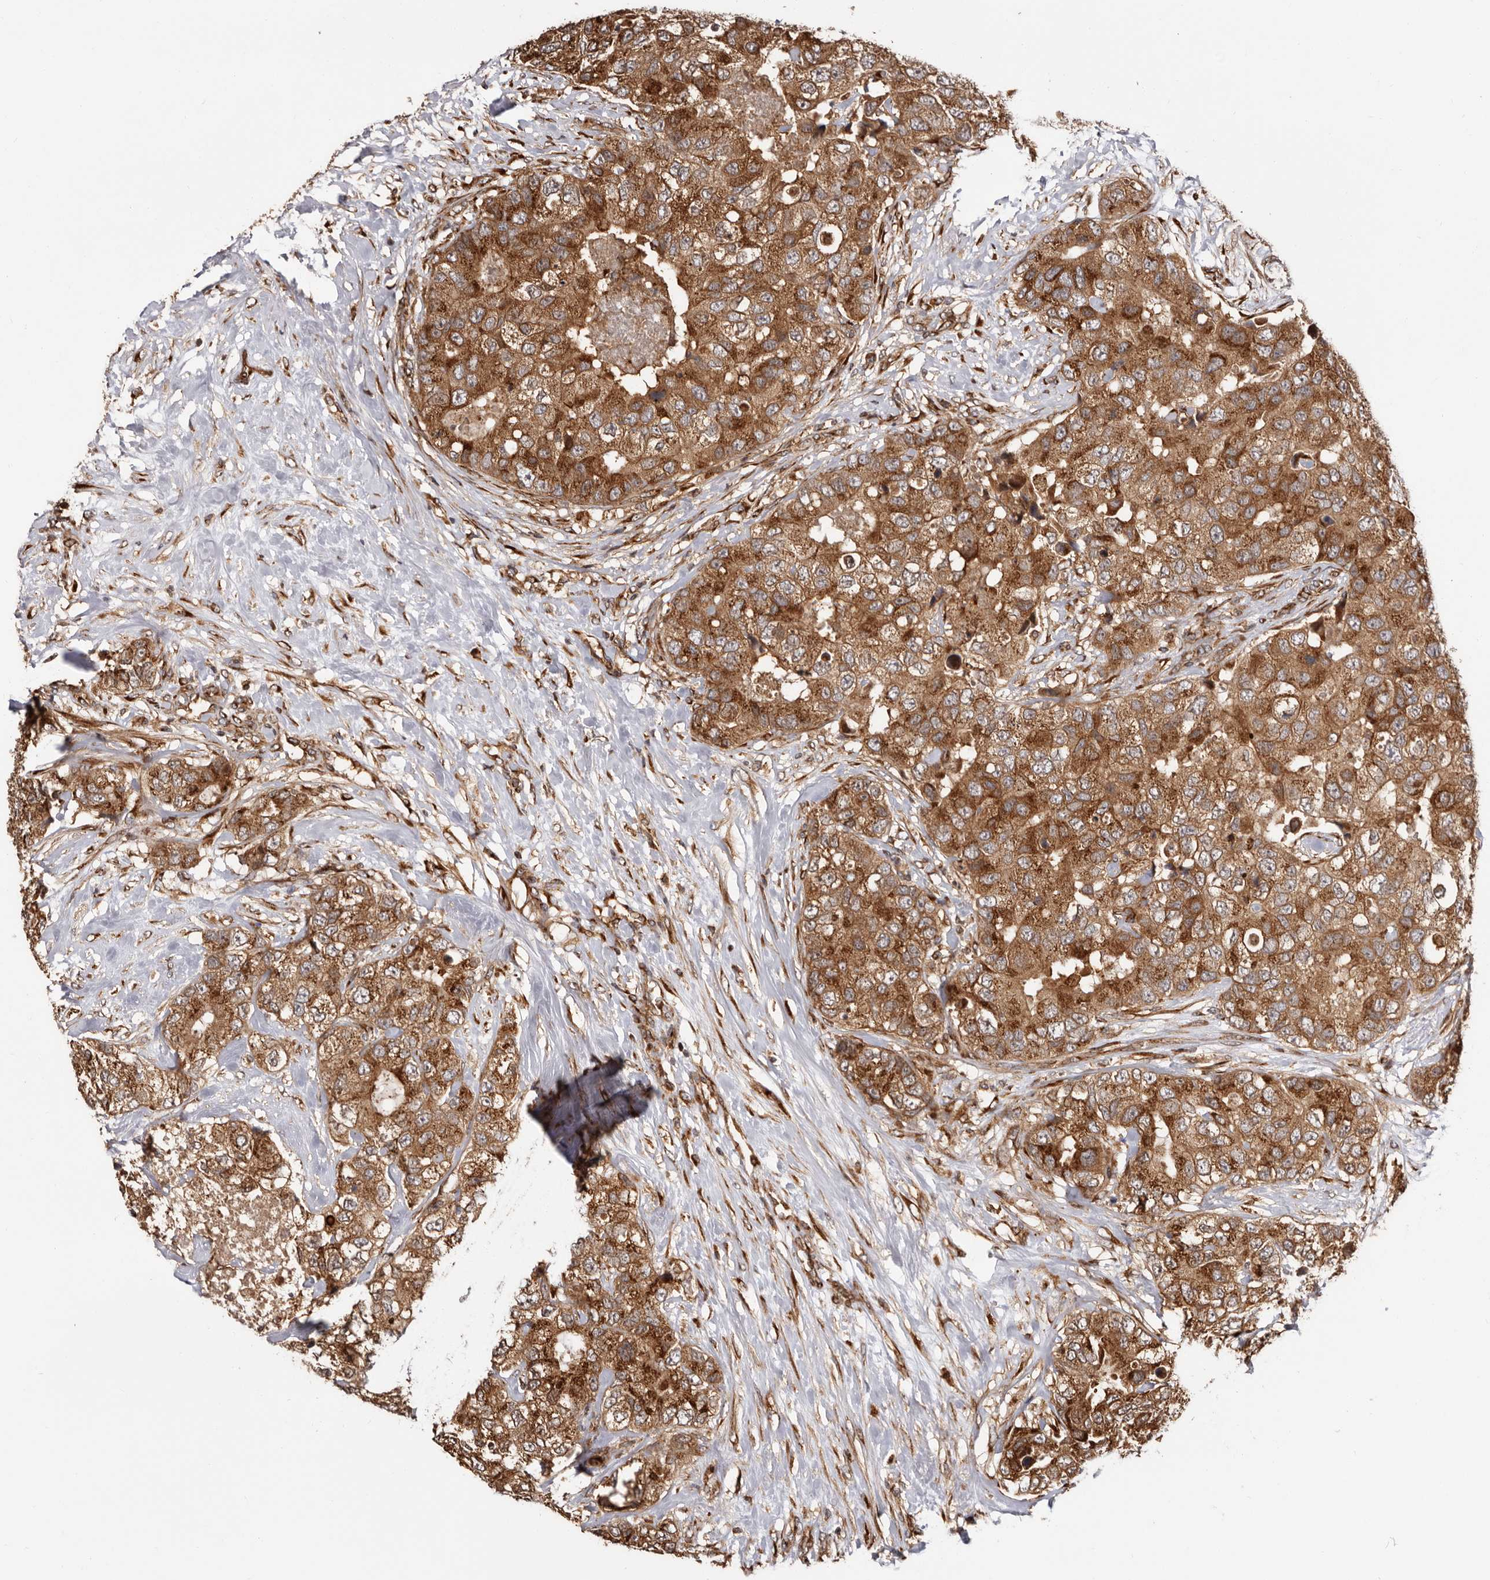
{"staining": {"intensity": "strong", "quantity": ">75%", "location": "cytoplasmic/membranous,nuclear"}, "tissue": "breast cancer", "cell_type": "Tumor cells", "image_type": "cancer", "snomed": [{"axis": "morphology", "description": "Duct carcinoma"}, {"axis": "topography", "description": "Breast"}], "caption": "The photomicrograph shows staining of breast cancer (intraductal carcinoma), revealing strong cytoplasmic/membranous and nuclear protein staining (brown color) within tumor cells. The protein of interest is stained brown, and the nuclei are stained in blue (DAB (3,3'-diaminobenzidine) IHC with brightfield microscopy, high magnification).", "gene": "GPR27", "patient": {"sex": "female", "age": 62}}